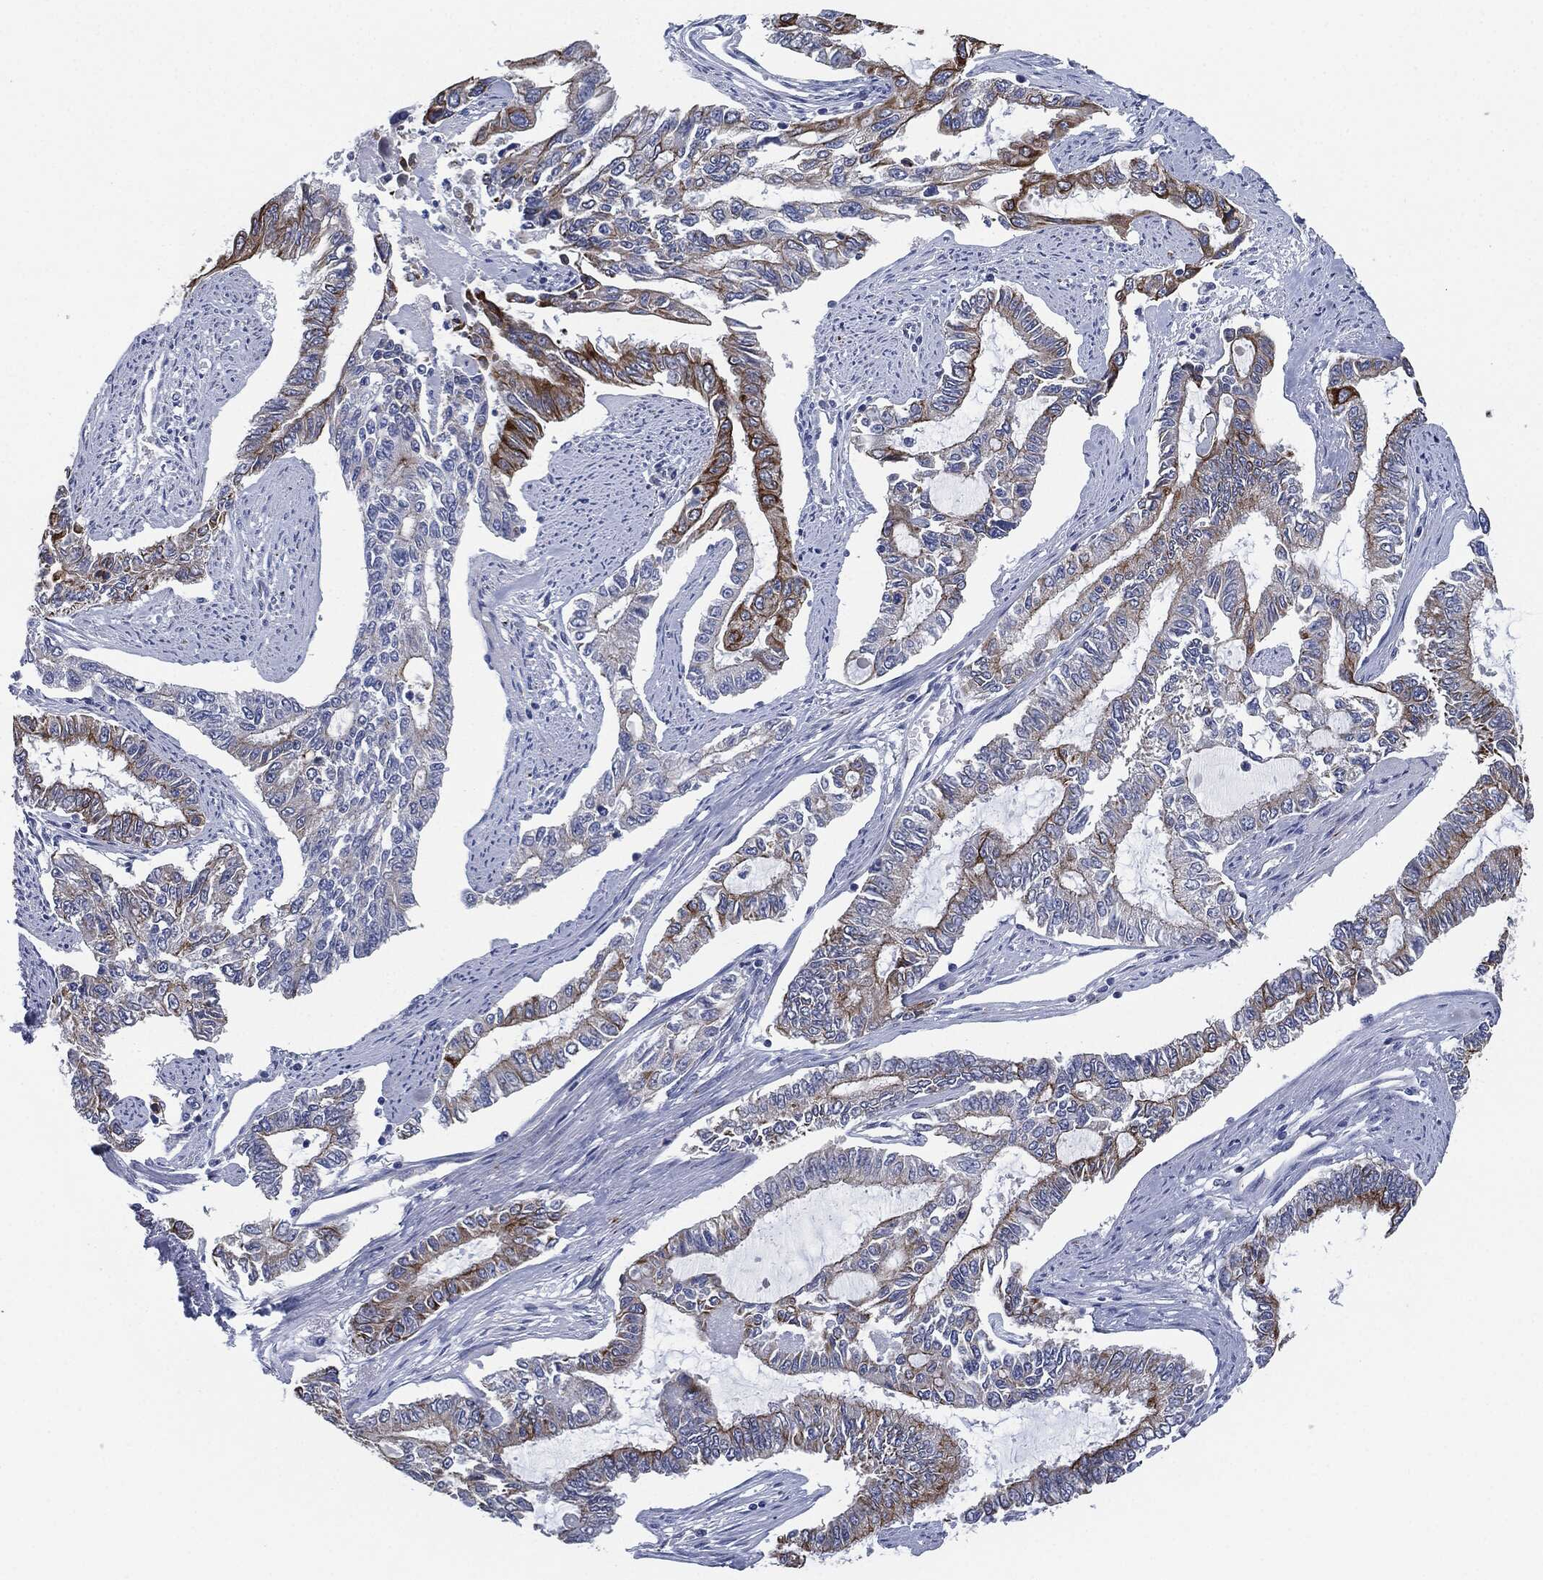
{"staining": {"intensity": "strong", "quantity": "<25%", "location": "cytoplasmic/membranous"}, "tissue": "endometrial cancer", "cell_type": "Tumor cells", "image_type": "cancer", "snomed": [{"axis": "morphology", "description": "Adenocarcinoma, NOS"}, {"axis": "topography", "description": "Uterus"}], "caption": "Immunohistochemical staining of human endometrial cancer shows medium levels of strong cytoplasmic/membranous staining in about <25% of tumor cells. (Brightfield microscopy of DAB IHC at high magnification).", "gene": "SHROOM2", "patient": {"sex": "female", "age": 59}}